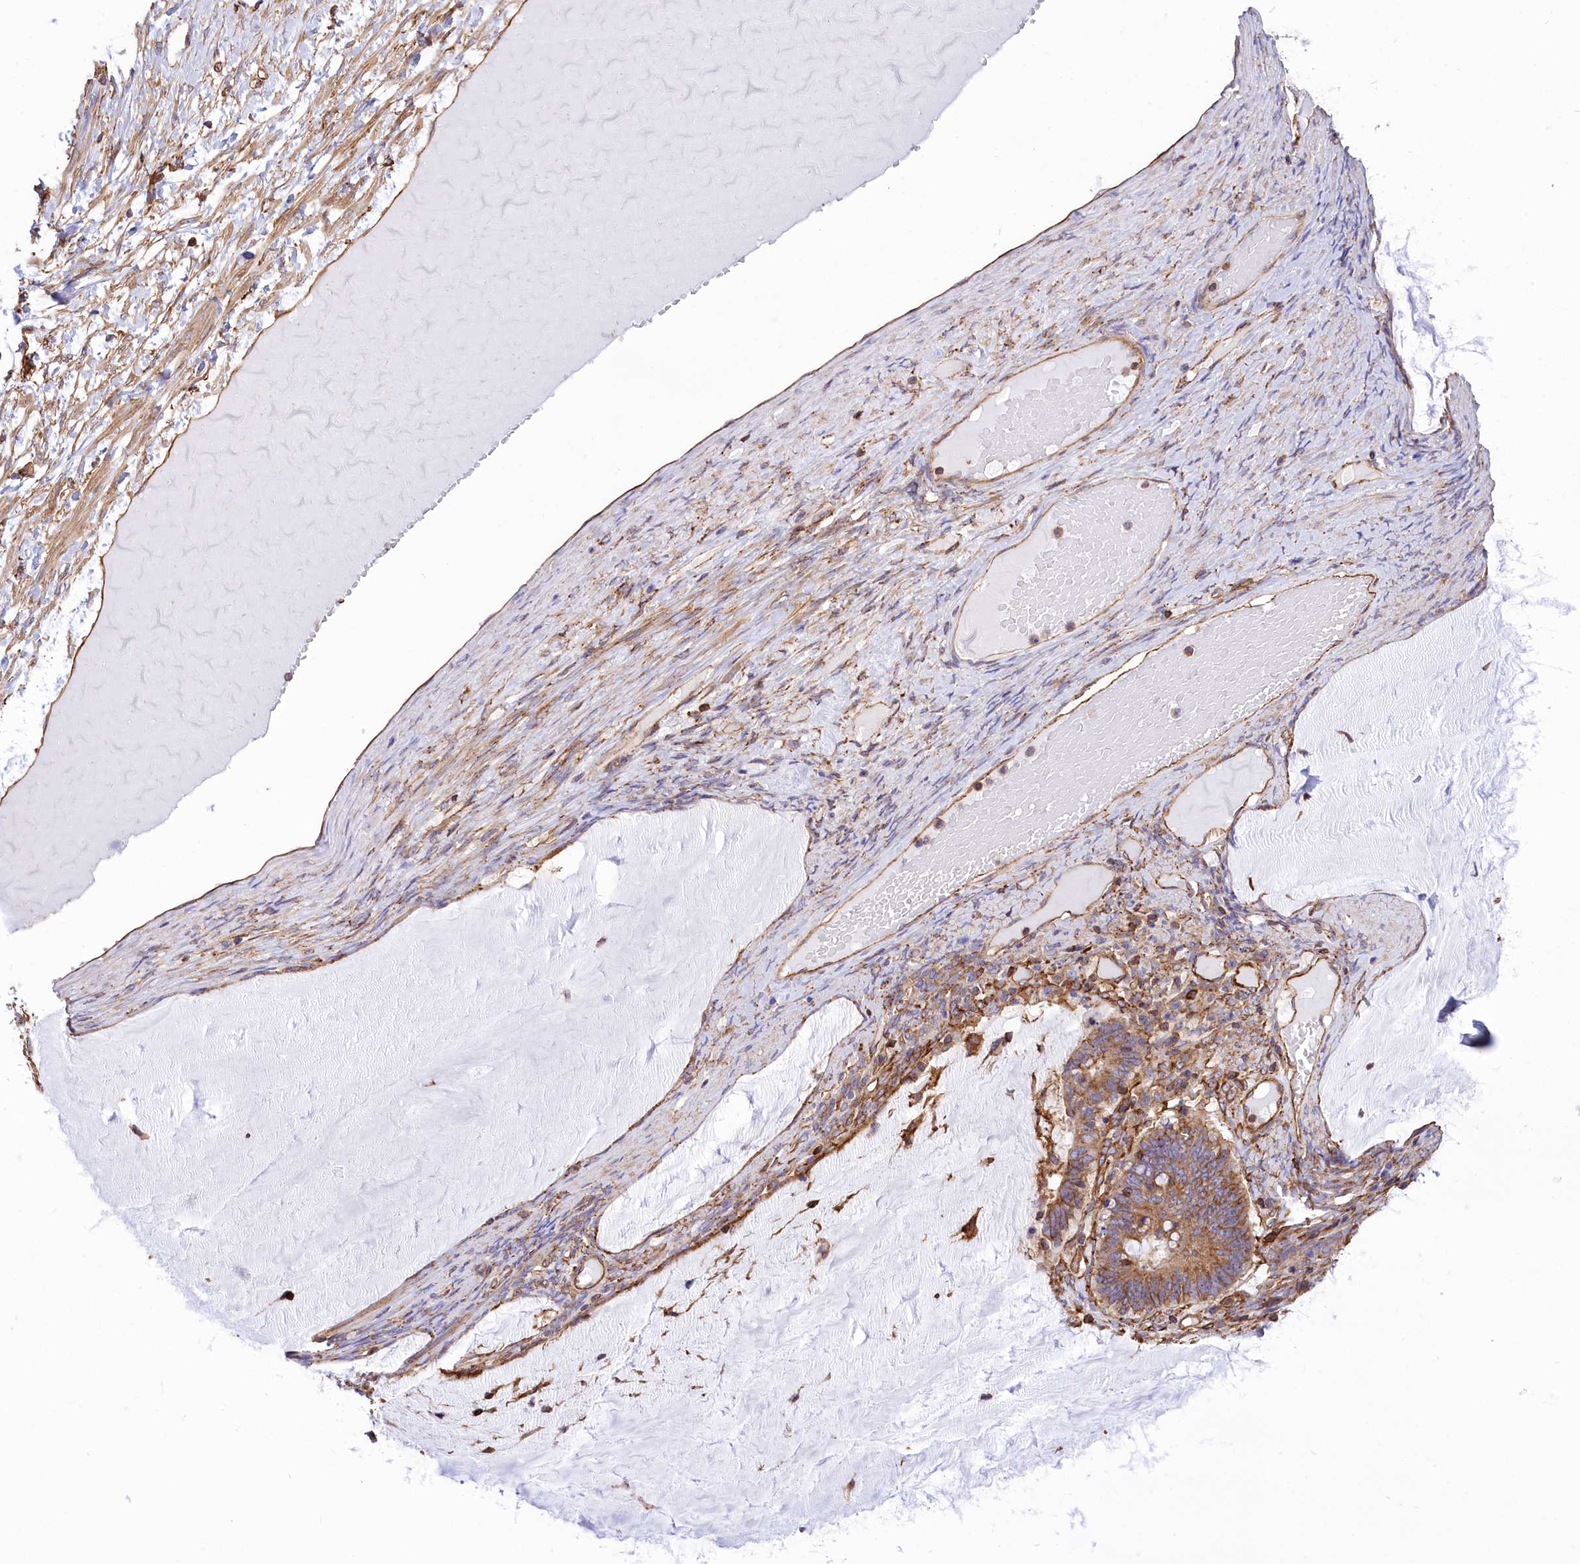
{"staining": {"intensity": "moderate", "quantity": ">75%", "location": "cytoplasmic/membranous"}, "tissue": "ovarian cancer", "cell_type": "Tumor cells", "image_type": "cancer", "snomed": [{"axis": "morphology", "description": "Cystadenocarcinoma, mucinous, NOS"}, {"axis": "topography", "description": "Ovary"}], "caption": "This image shows immunohistochemistry (IHC) staining of human mucinous cystadenocarcinoma (ovarian), with medium moderate cytoplasmic/membranous staining in about >75% of tumor cells.", "gene": "SEPTIN9", "patient": {"sex": "female", "age": 61}}